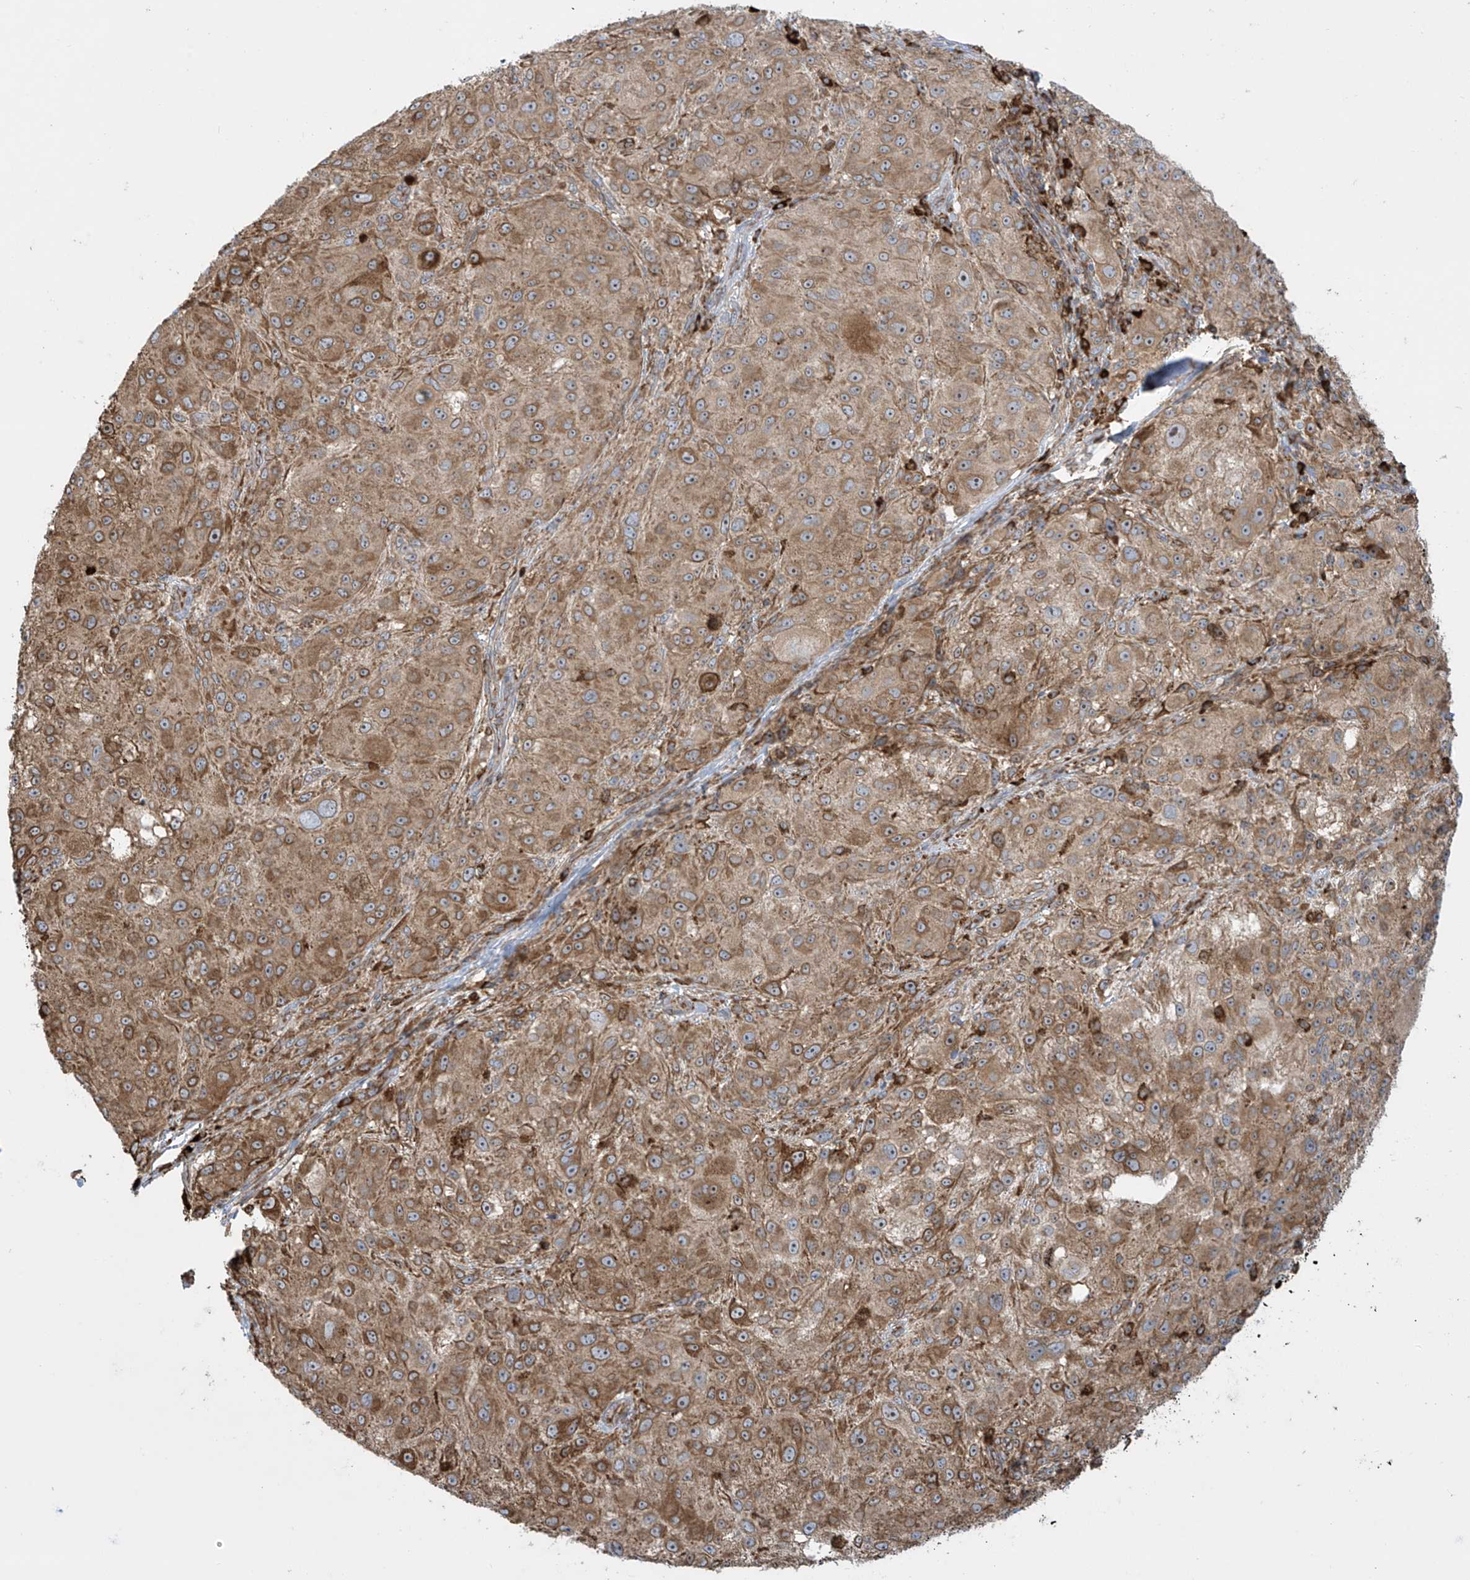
{"staining": {"intensity": "moderate", "quantity": ">75%", "location": "cytoplasmic/membranous"}, "tissue": "melanoma", "cell_type": "Tumor cells", "image_type": "cancer", "snomed": [{"axis": "morphology", "description": "Necrosis, NOS"}, {"axis": "morphology", "description": "Malignant melanoma, NOS"}, {"axis": "topography", "description": "Skin"}], "caption": "Immunohistochemistry of melanoma displays medium levels of moderate cytoplasmic/membranous staining in about >75% of tumor cells.", "gene": "MX1", "patient": {"sex": "female", "age": 87}}